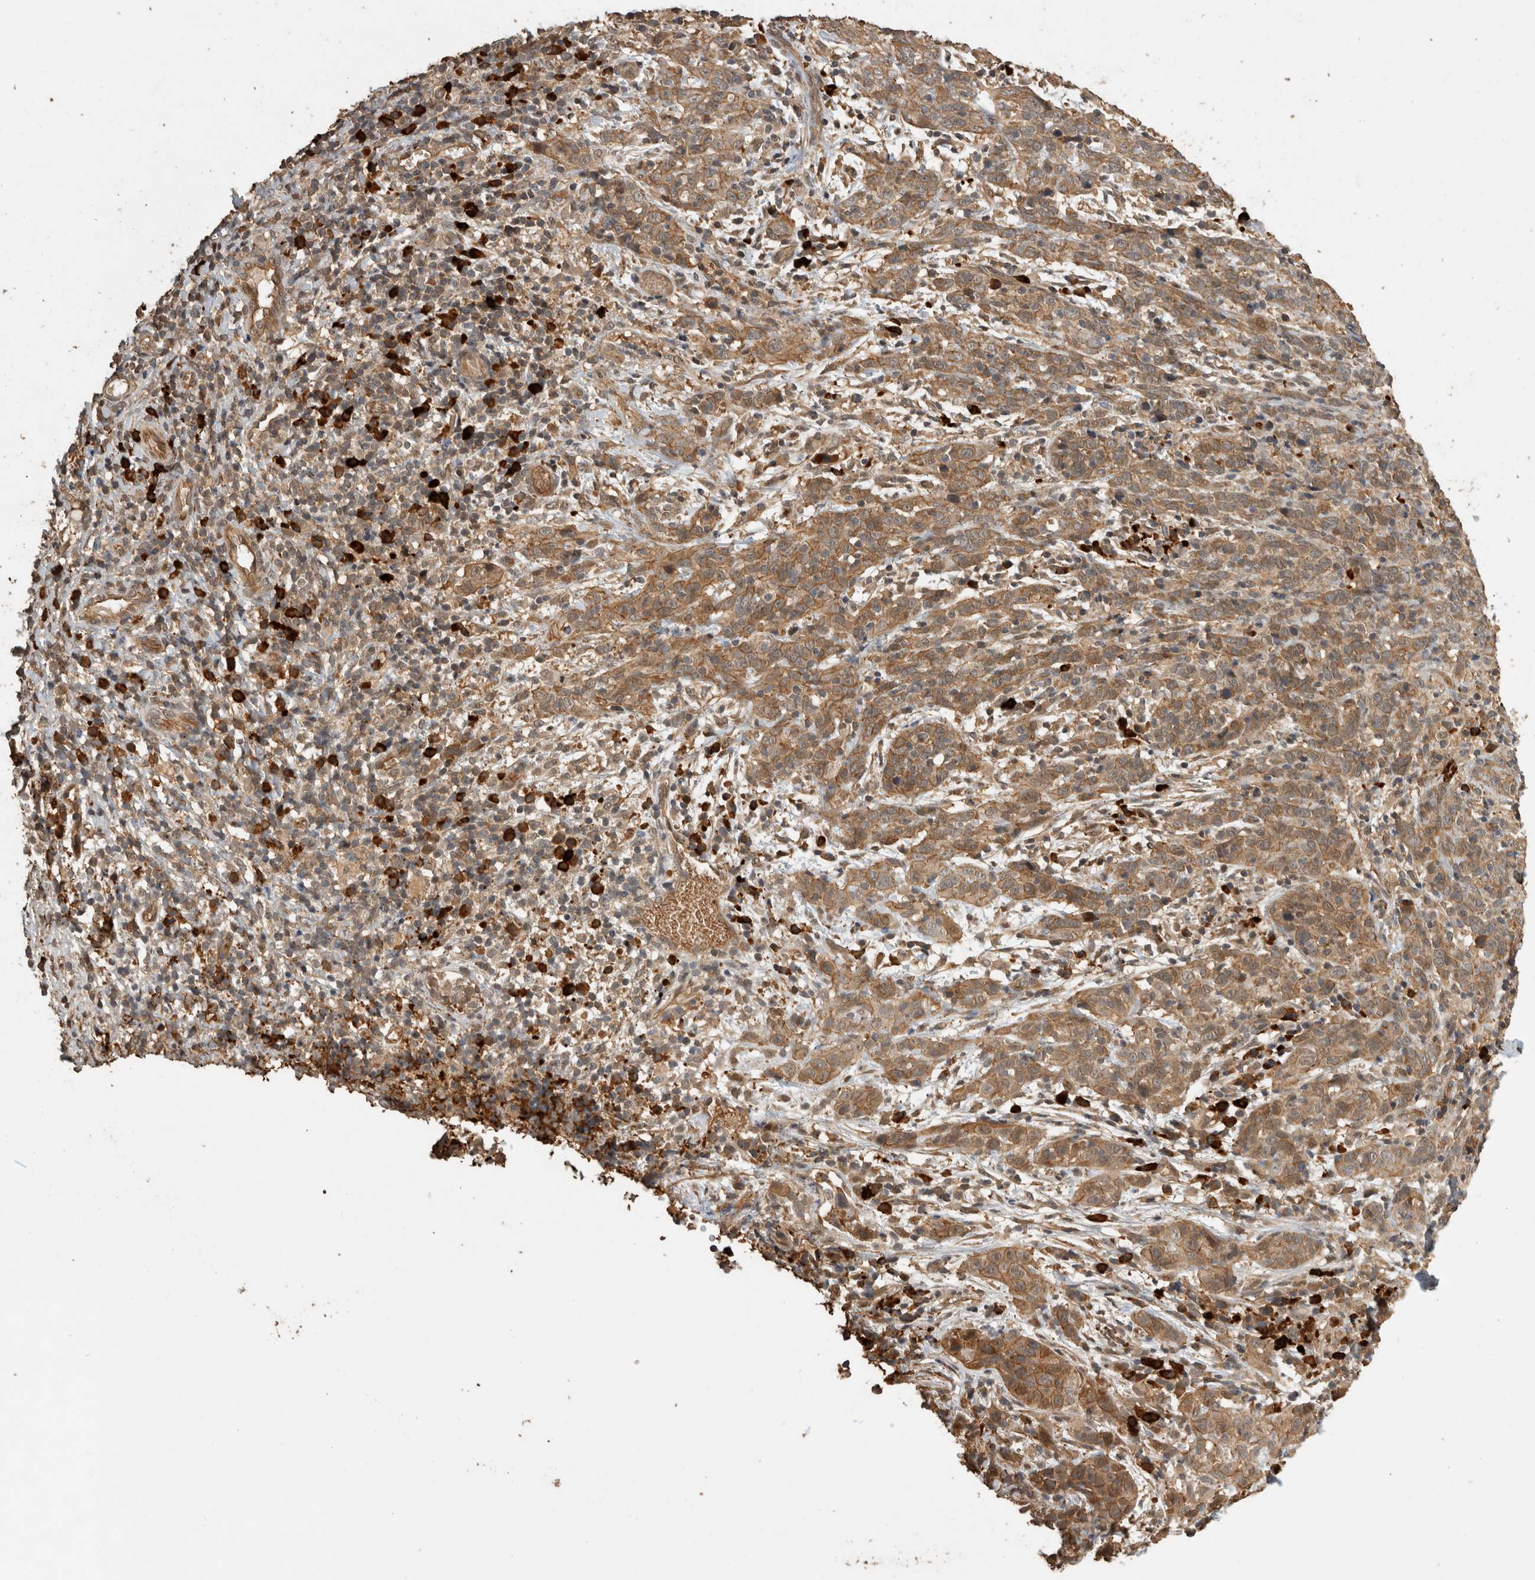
{"staining": {"intensity": "moderate", "quantity": ">75%", "location": "cytoplasmic/membranous"}, "tissue": "cervical cancer", "cell_type": "Tumor cells", "image_type": "cancer", "snomed": [{"axis": "morphology", "description": "Squamous cell carcinoma, NOS"}, {"axis": "topography", "description": "Cervix"}], "caption": "Squamous cell carcinoma (cervical) tissue shows moderate cytoplasmic/membranous positivity in approximately >75% of tumor cells (Stains: DAB in brown, nuclei in blue, Microscopy: brightfield microscopy at high magnification).", "gene": "RHPN1", "patient": {"sex": "female", "age": 46}}